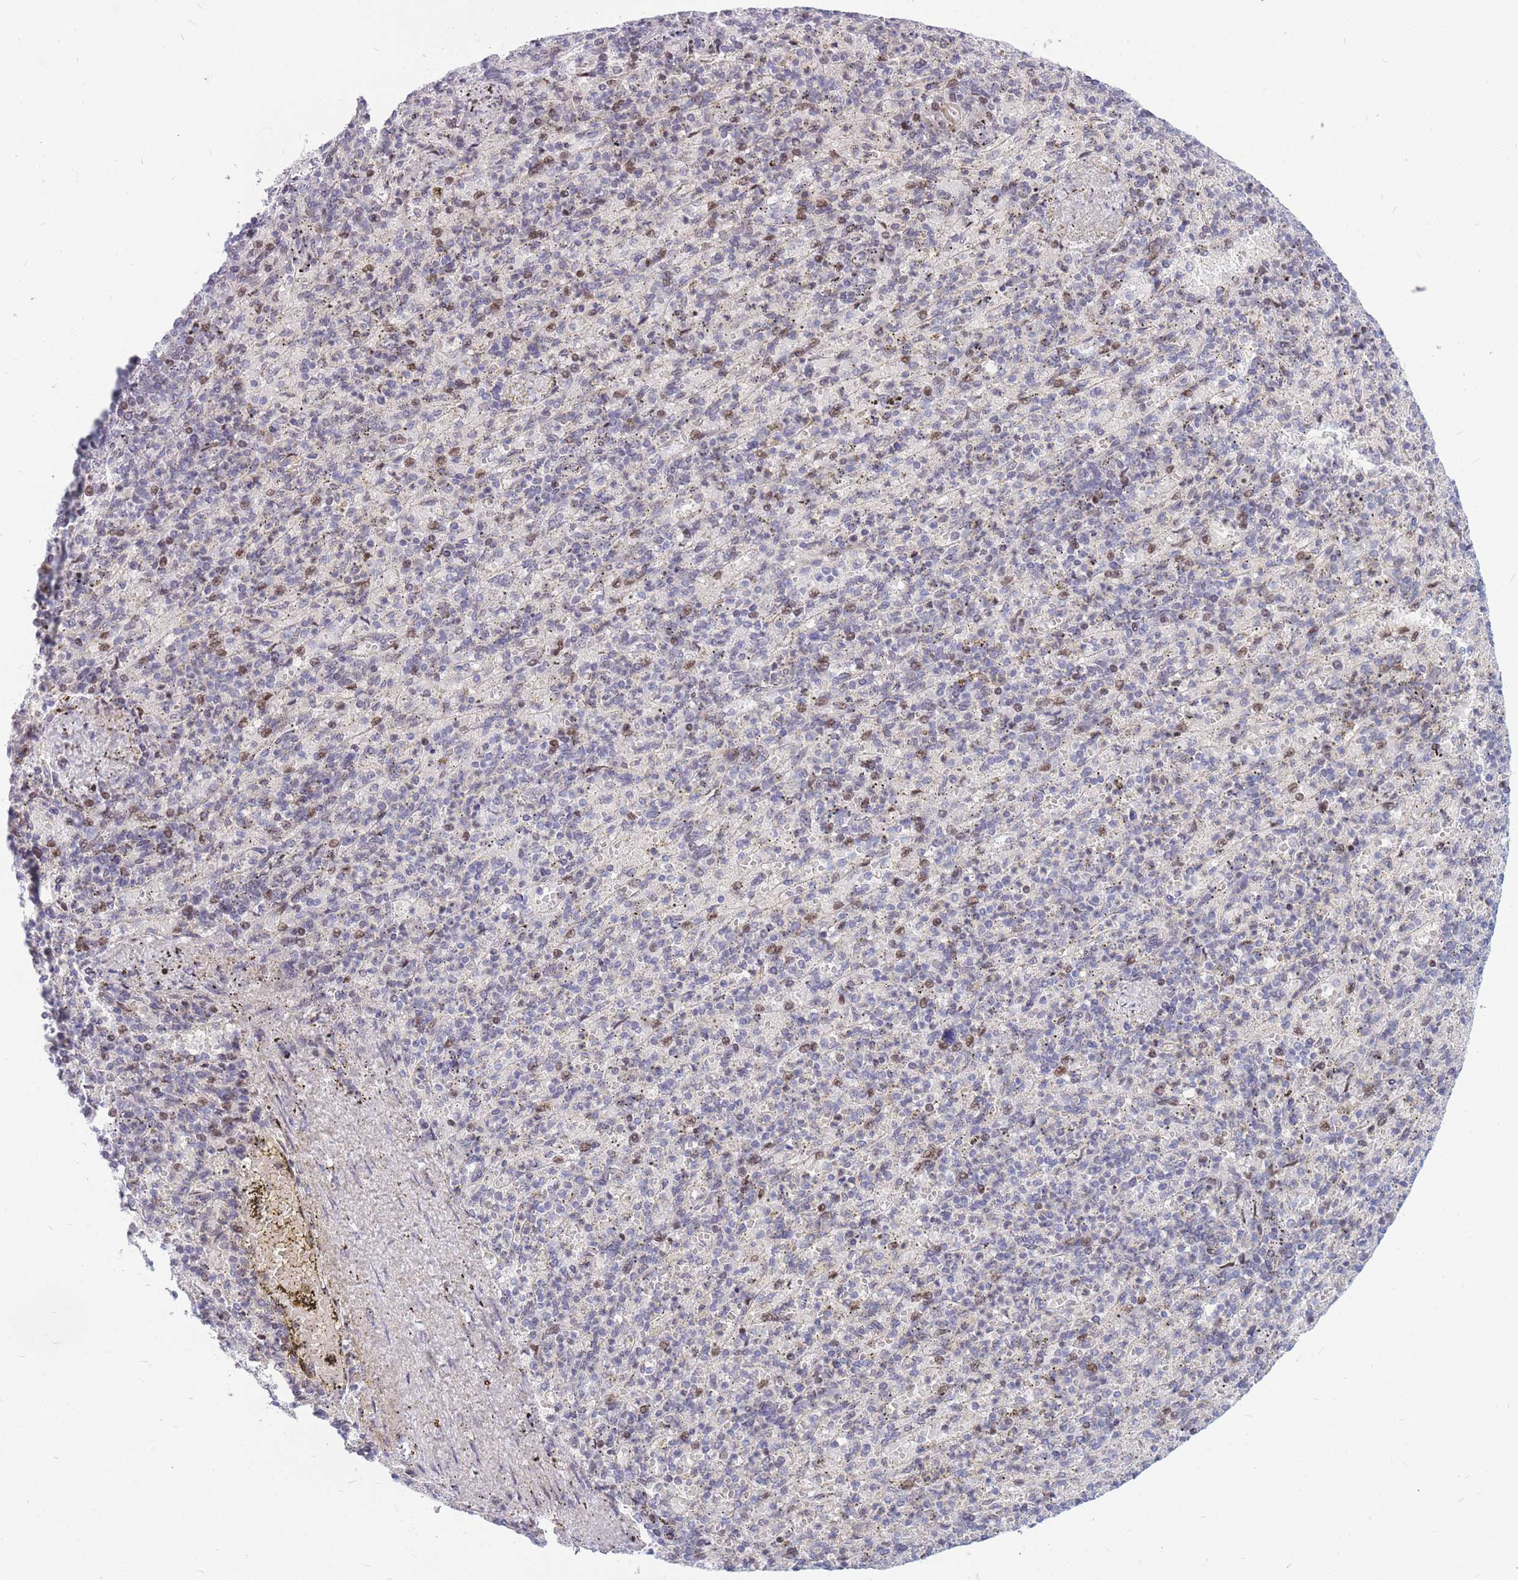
{"staining": {"intensity": "negative", "quantity": "none", "location": "none"}, "tissue": "spleen", "cell_type": "Cells in red pulp", "image_type": "normal", "snomed": [{"axis": "morphology", "description": "Normal tissue, NOS"}, {"axis": "topography", "description": "Spleen"}], "caption": "Cells in red pulp show no significant protein expression in benign spleen.", "gene": "HSPE1", "patient": {"sex": "female", "age": 74}}